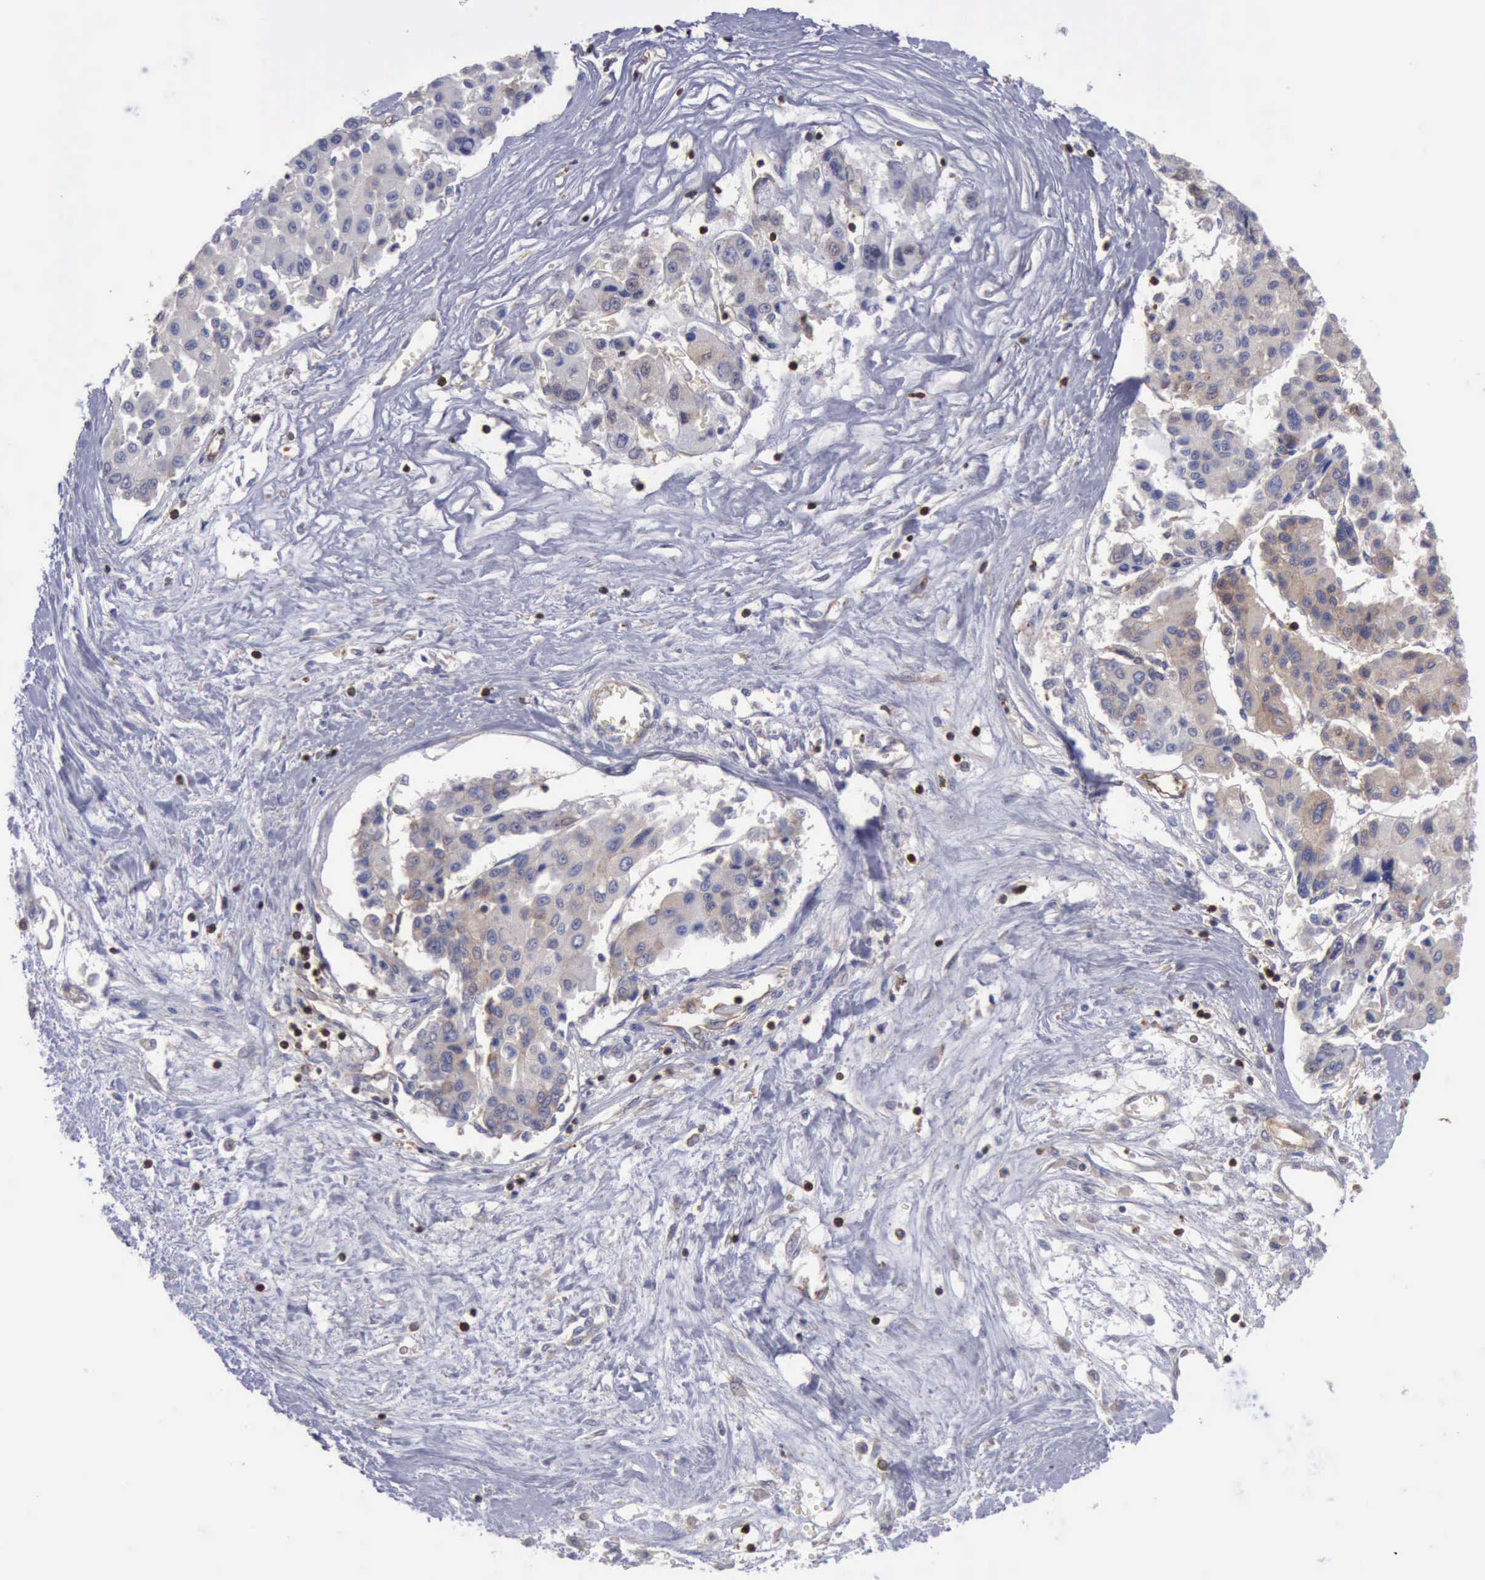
{"staining": {"intensity": "weak", "quantity": ">75%", "location": "cytoplasmic/membranous"}, "tissue": "liver cancer", "cell_type": "Tumor cells", "image_type": "cancer", "snomed": [{"axis": "morphology", "description": "Carcinoma, Hepatocellular, NOS"}, {"axis": "topography", "description": "Liver"}], "caption": "Immunohistochemical staining of human liver cancer (hepatocellular carcinoma) demonstrates low levels of weak cytoplasmic/membranous expression in approximately >75% of tumor cells.", "gene": "PDCD4", "patient": {"sex": "male", "age": 64}}